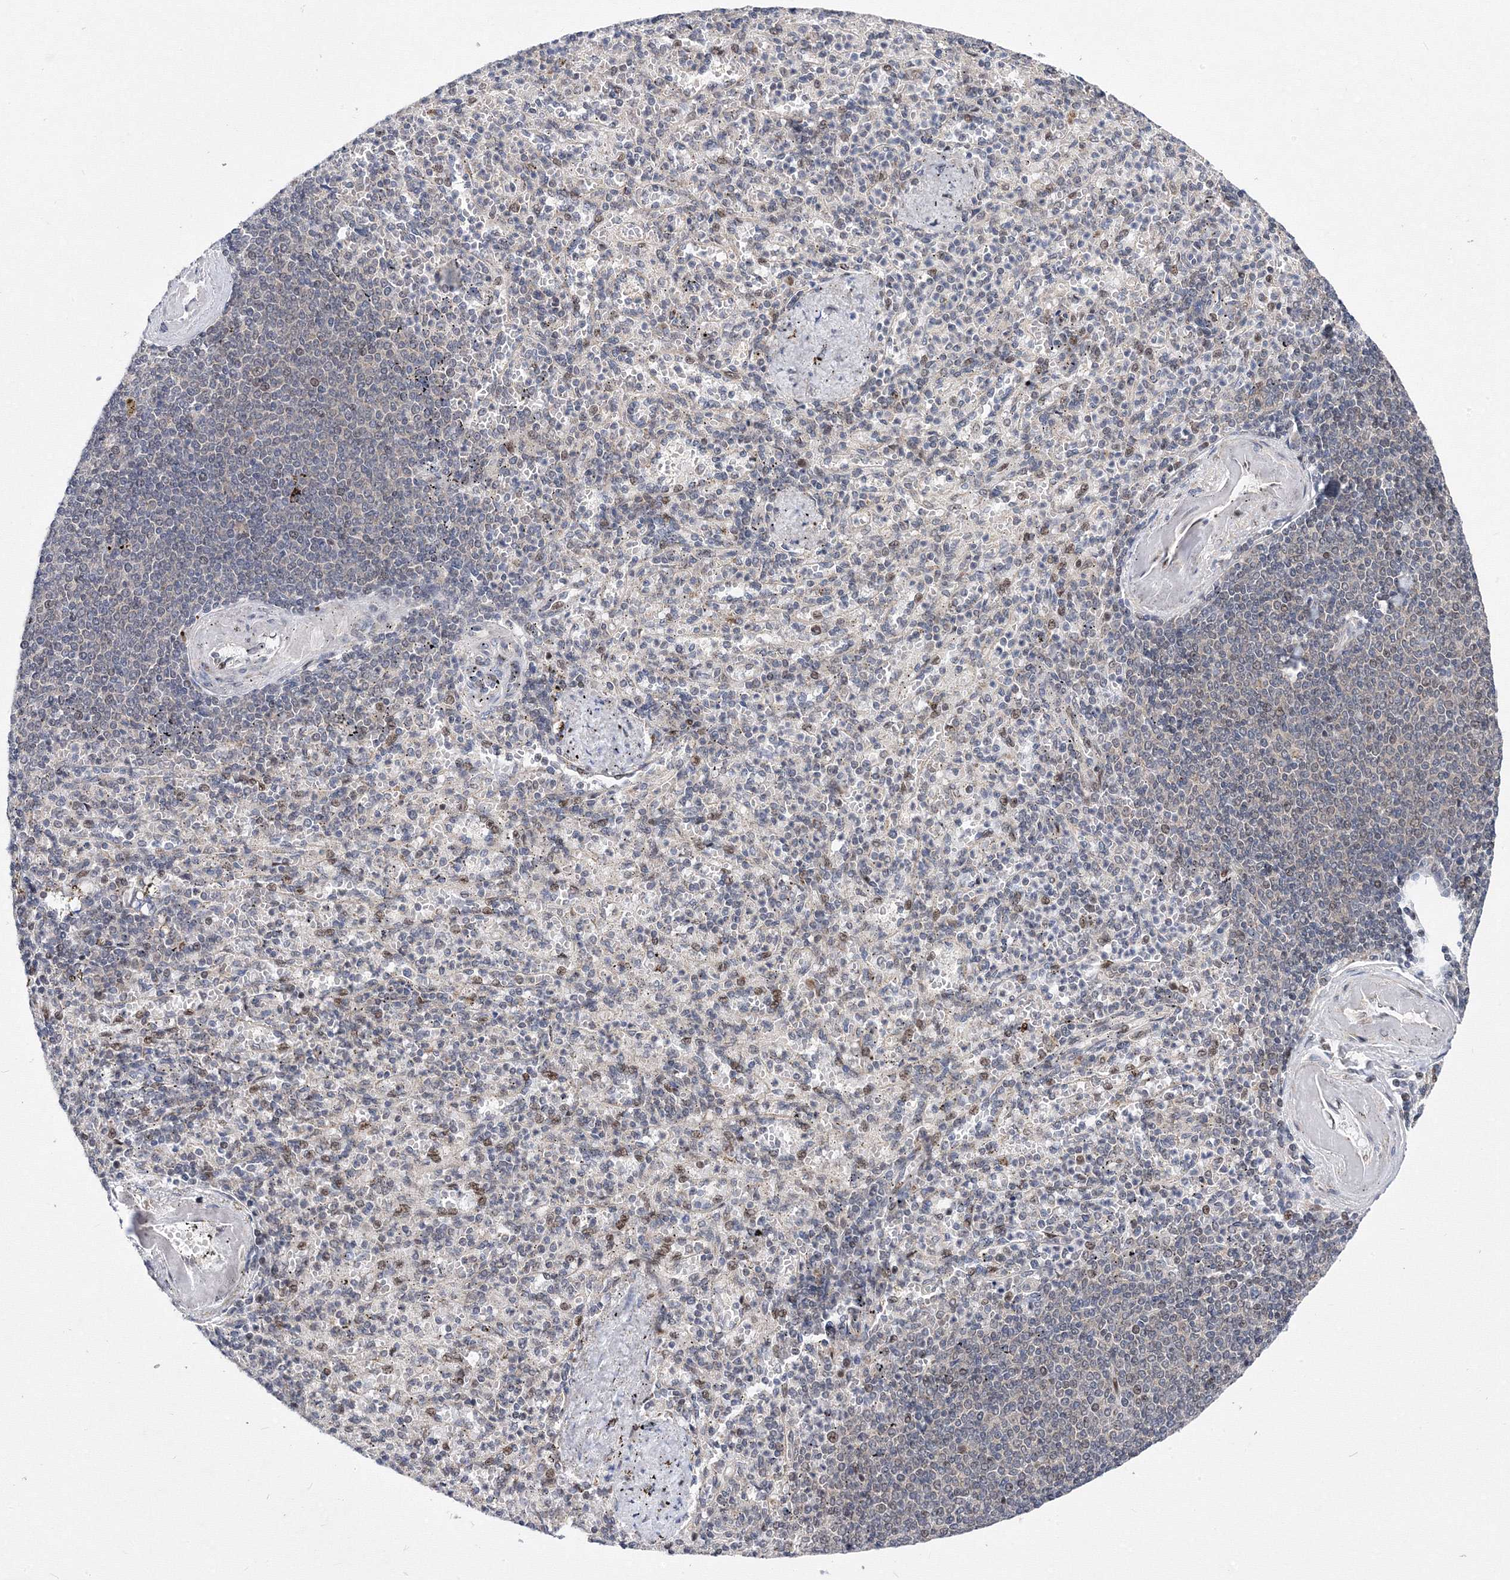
{"staining": {"intensity": "weak", "quantity": "<25%", "location": "nuclear"}, "tissue": "spleen", "cell_type": "Cells in red pulp", "image_type": "normal", "snomed": [{"axis": "morphology", "description": "Normal tissue, NOS"}, {"axis": "topography", "description": "Spleen"}], "caption": "High magnification brightfield microscopy of unremarkable spleen stained with DAB (3,3'-diaminobenzidine) (brown) and counterstained with hematoxylin (blue): cells in red pulp show no significant expression.", "gene": "GPN1", "patient": {"sex": "female", "age": 74}}